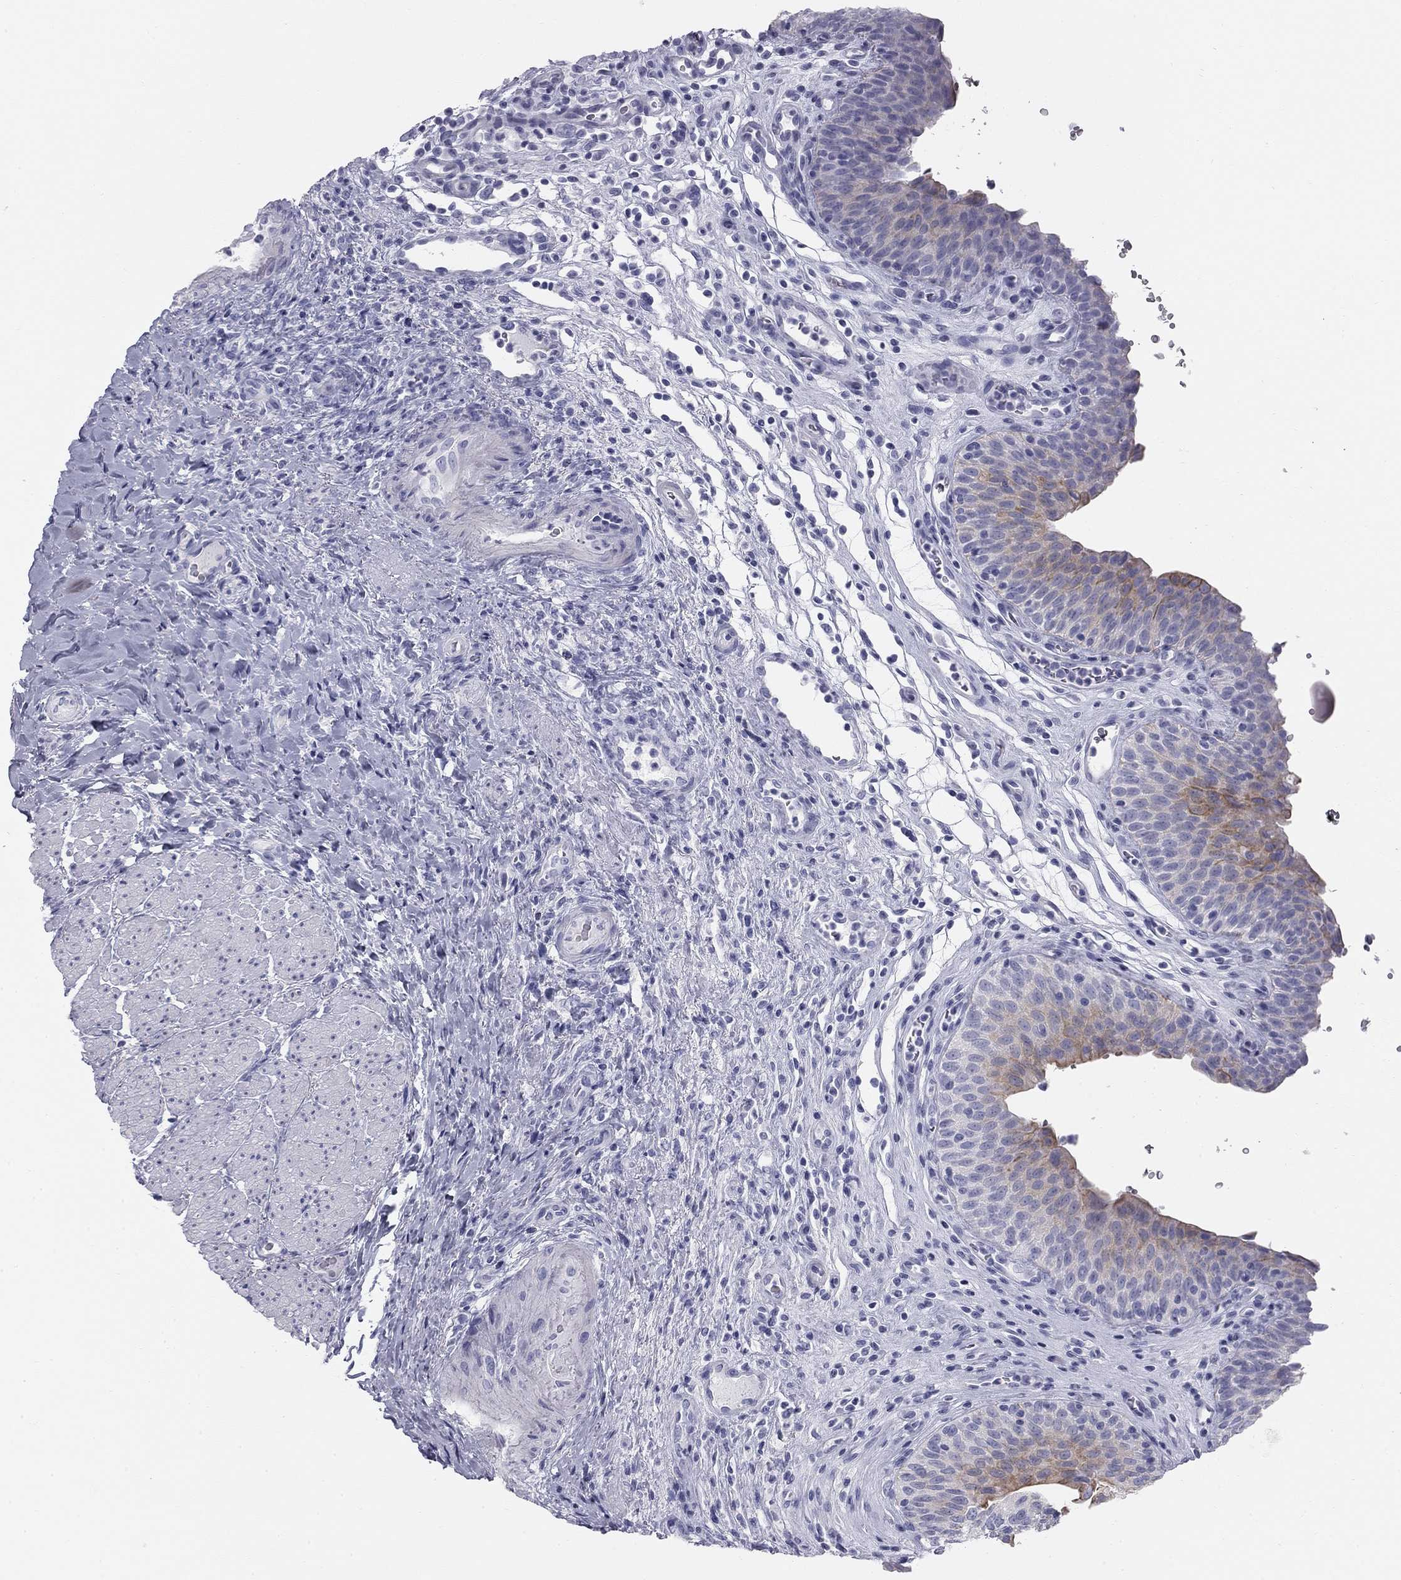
{"staining": {"intensity": "moderate", "quantity": "25%-75%", "location": "cytoplasmic/membranous"}, "tissue": "urinary bladder", "cell_type": "Urothelial cells", "image_type": "normal", "snomed": [{"axis": "morphology", "description": "Normal tissue, NOS"}, {"axis": "topography", "description": "Urinary bladder"}], "caption": "Moderate cytoplasmic/membranous staining for a protein is present in about 25%-75% of urothelial cells of normal urinary bladder using immunohistochemistry.", "gene": "SULT2B1", "patient": {"sex": "male", "age": 66}}